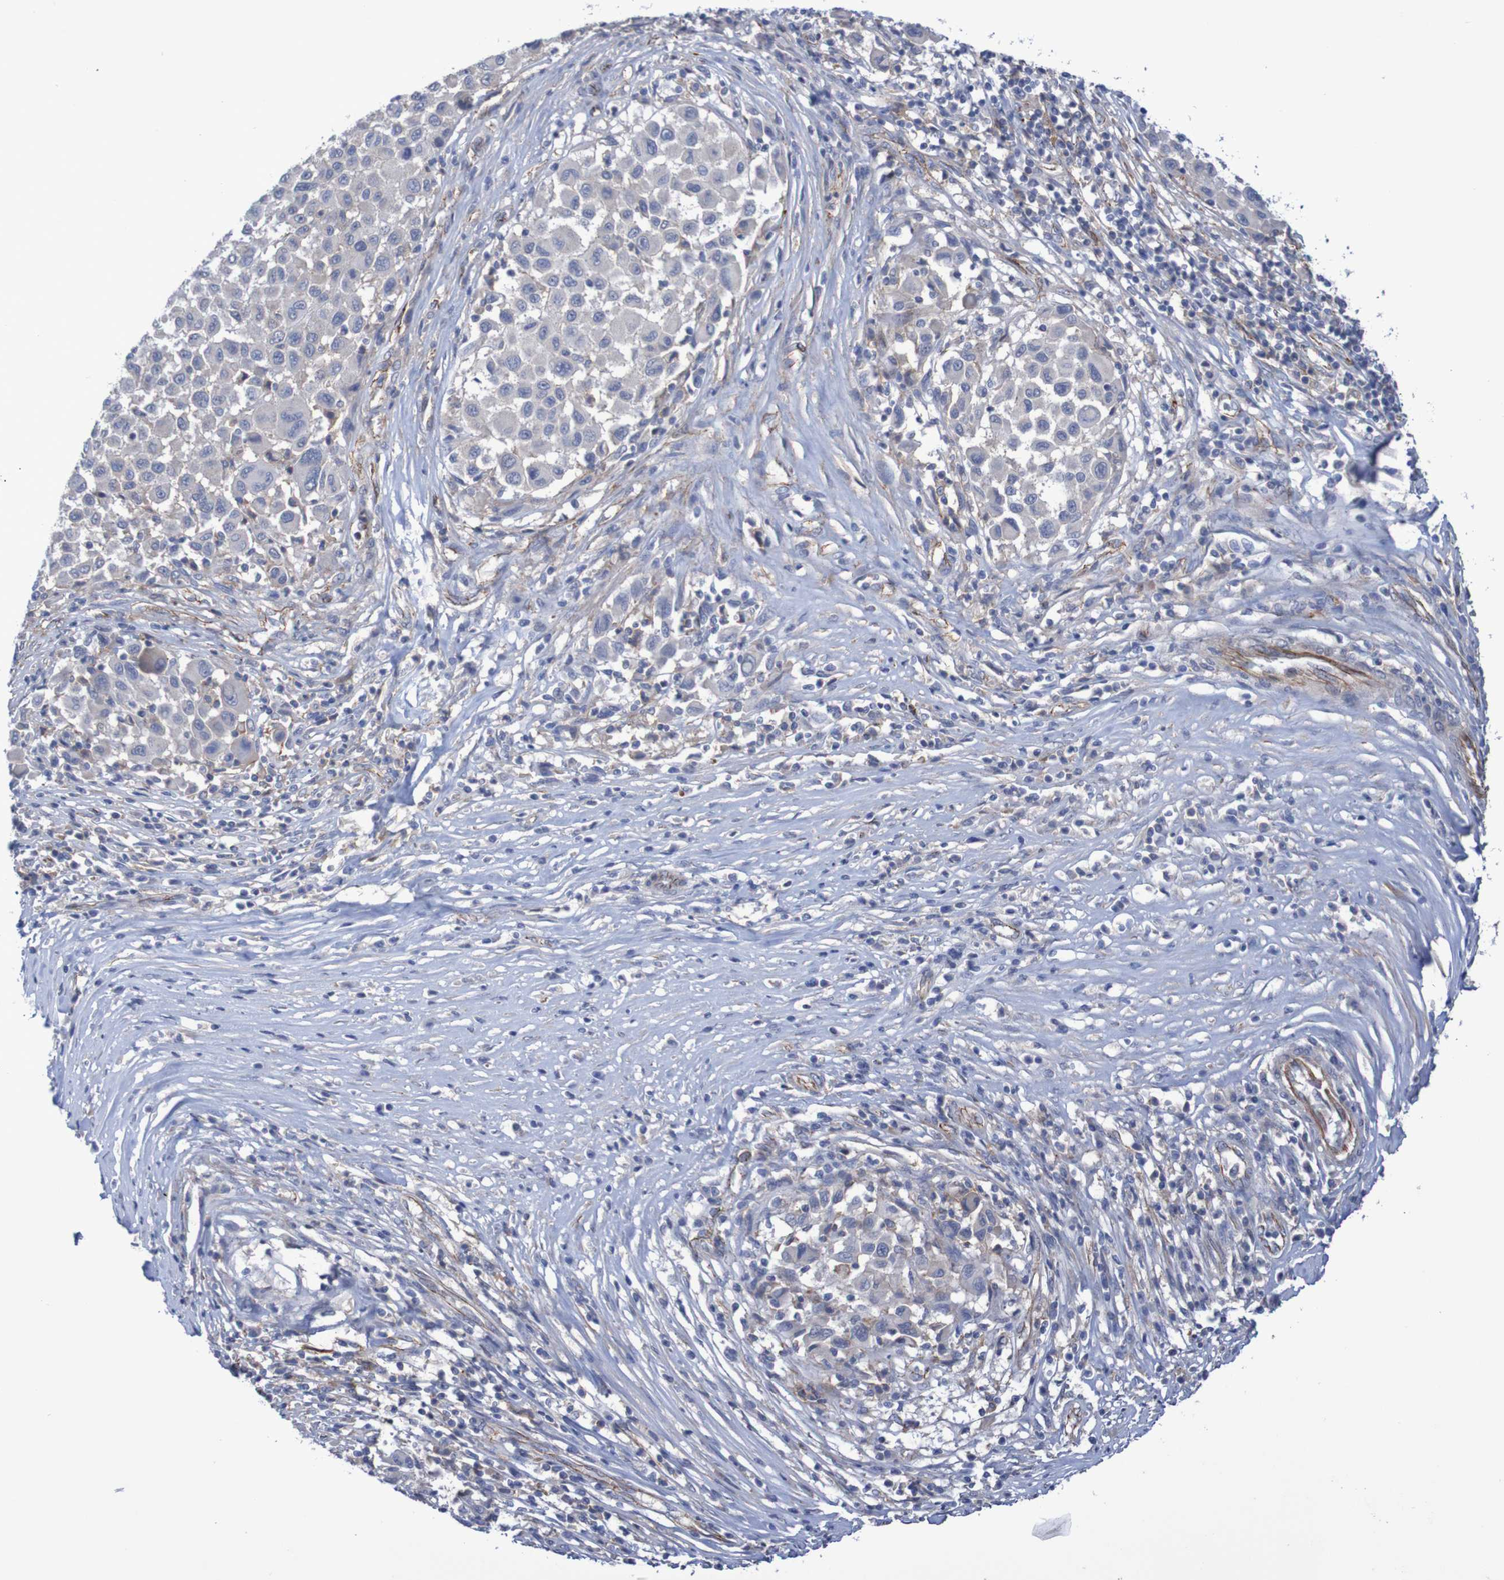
{"staining": {"intensity": "negative", "quantity": "none", "location": "none"}, "tissue": "melanoma", "cell_type": "Tumor cells", "image_type": "cancer", "snomed": [{"axis": "morphology", "description": "Malignant melanoma, Metastatic site"}, {"axis": "topography", "description": "Lymph node"}], "caption": "An image of malignant melanoma (metastatic site) stained for a protein shows no brown staining in tumor cells. The staining is performed using DAB (3,3'-diaminobenzidine) brown chromogen with nuclei counter-stained in using hematoxylin.", "gene": "NECTIN2", "patient": {"sex": "male", "age": 61}}